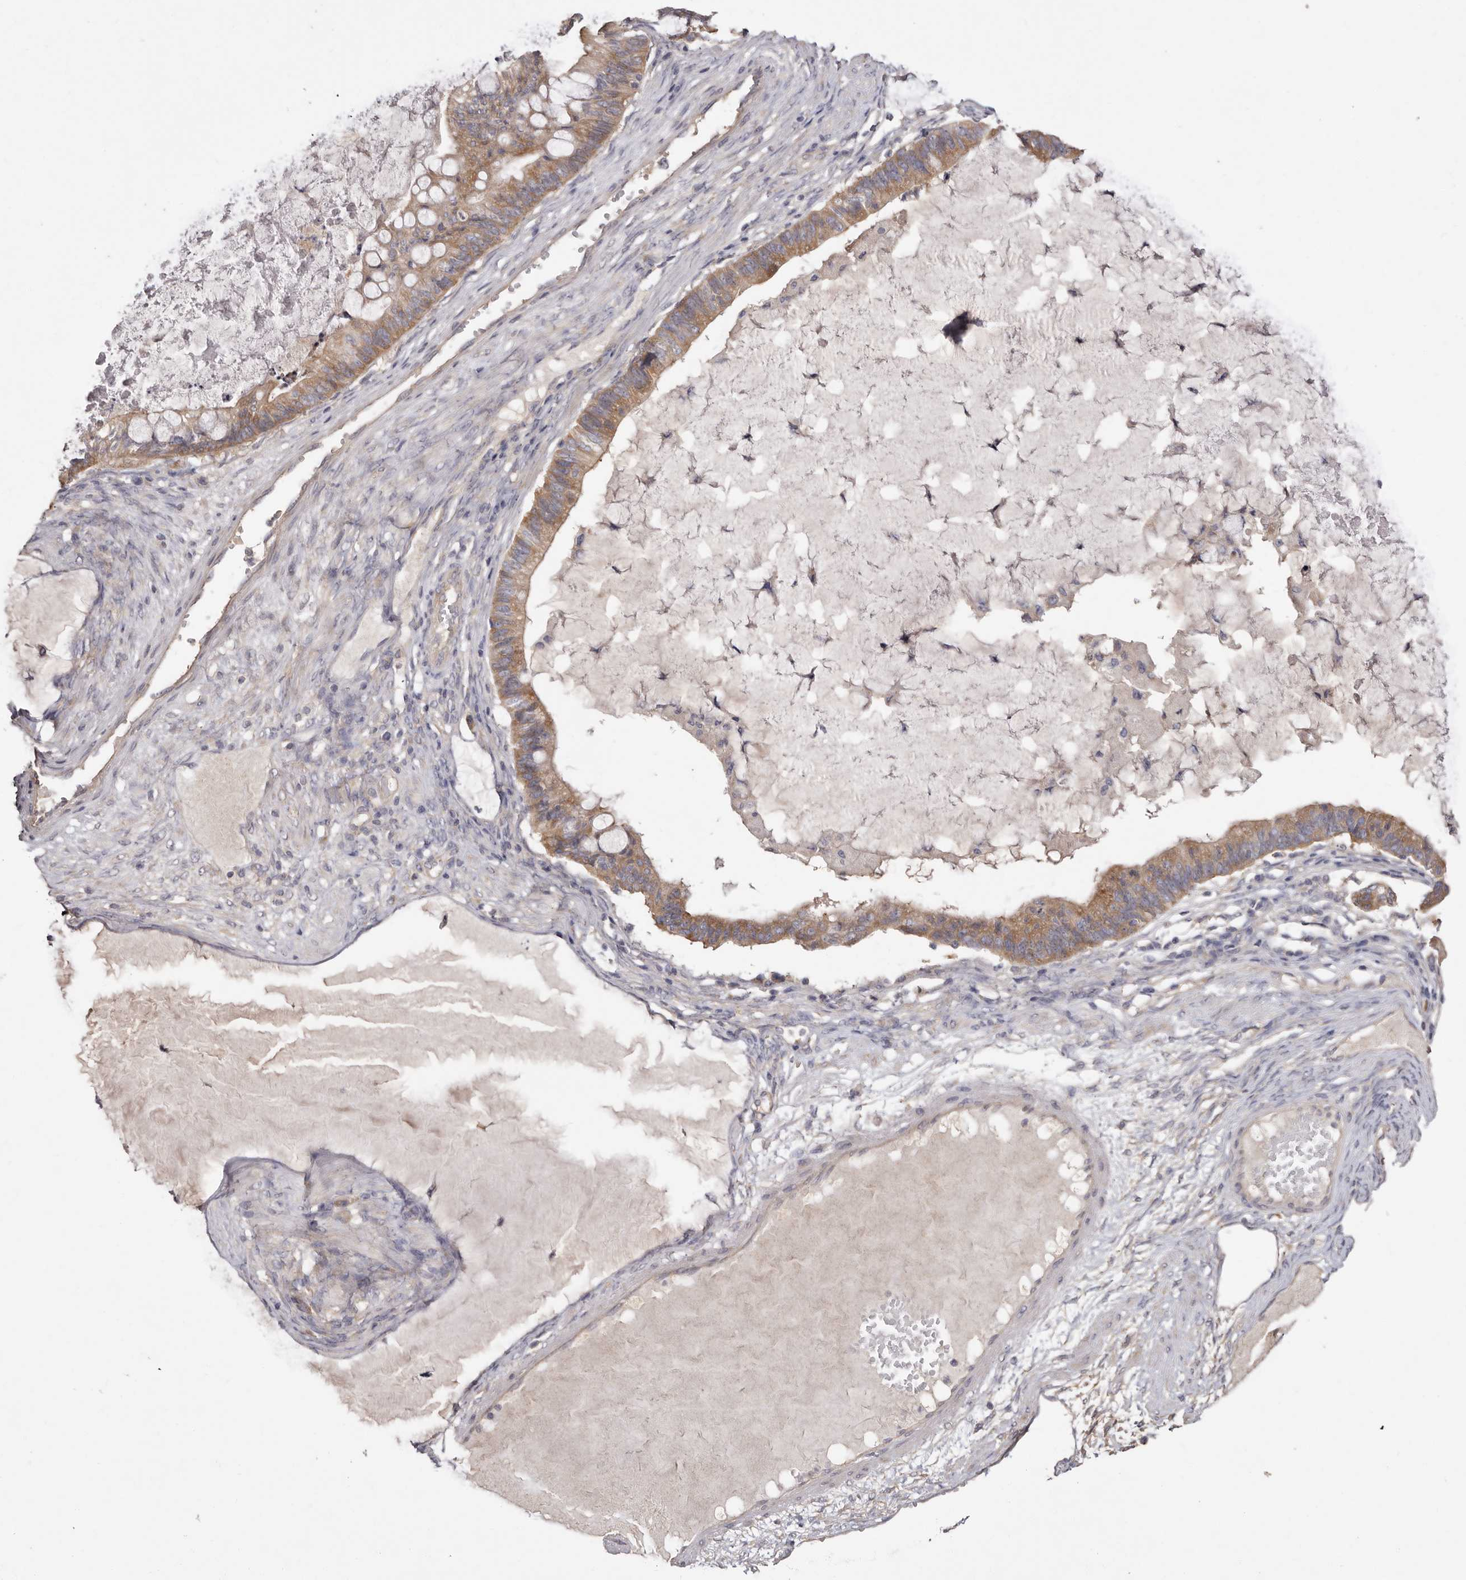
{"staining": {"intensity": "moderate", "quantity": ">75%", "location": "cytoplasmic/membranous"}, "tissue": "ovarian cancer", "cell_type": "Tumor cells", "image_type": "cancer", "snomed": [{"axis": "morphology", "description": "Cystadenocarcinoma, mucinous, NOS"}, {"axis": "topography", "description": "Ovary"}], "caption": "This image demonstrates IHC staining of ovarian mucinous cystadenocarcinoma, with medium moderate cytoplasmic/membranous staining in about >75% of tumor cells.", "gene": "FAM167B", "patient": {"sex": "female", "age": 61}}